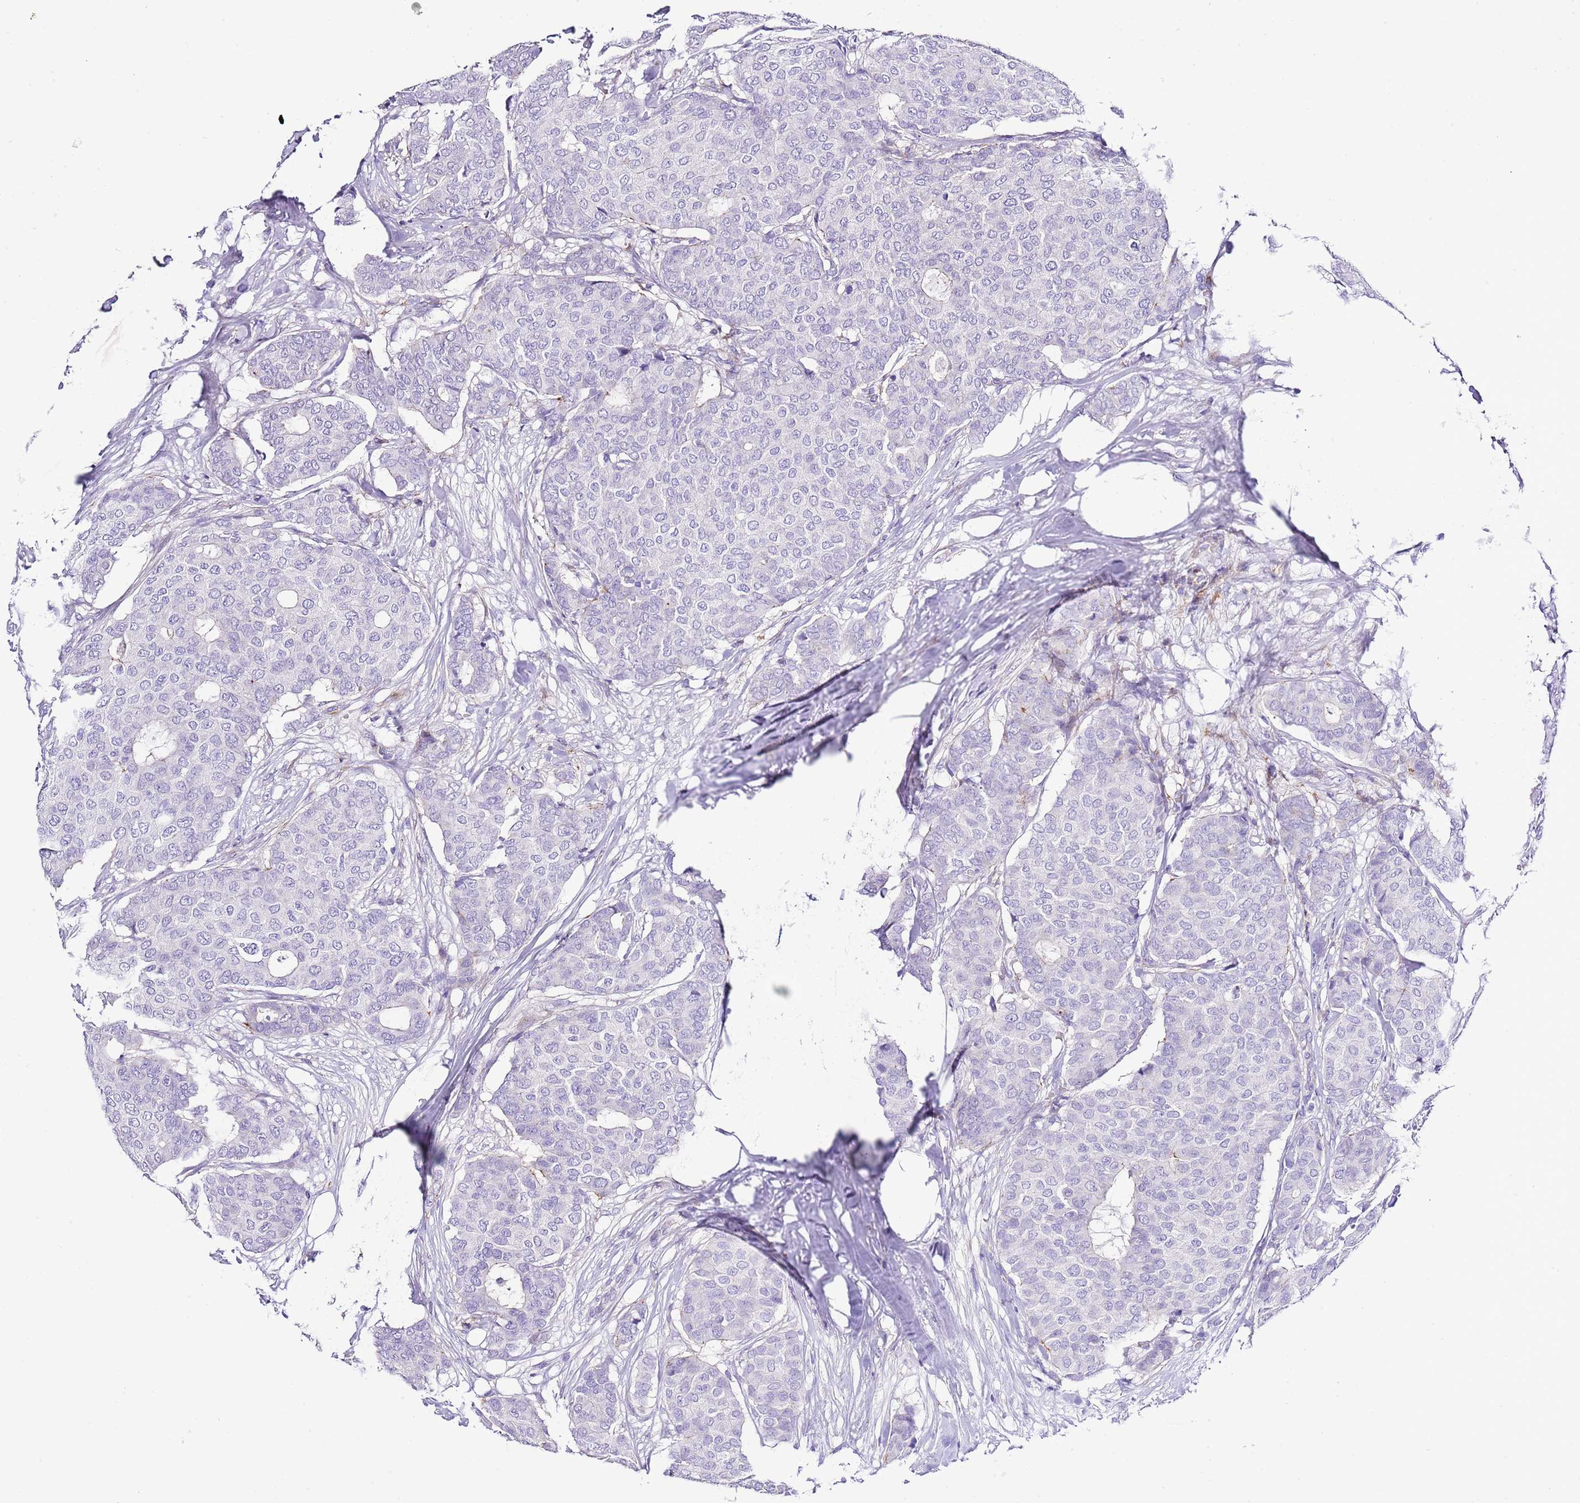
{"staining": {"intensity": "negative", "quantity": "none", "location": "none"}, "tissue": "breast cancer", "cell_type": "Tumor cells", "image_type": "cancer", "snomed": [{"axis": "morphology", "description": "Duct carcinoma"}, {"axis": "topography", "description": "Breast"}], "caption": "Immunohistochemistry of human intraductal carcinoma (breast) demonstrates no positivity in tumor cells.", "gene": "ALDH3A1", "patient": {"sex": "female", "age": 75}}